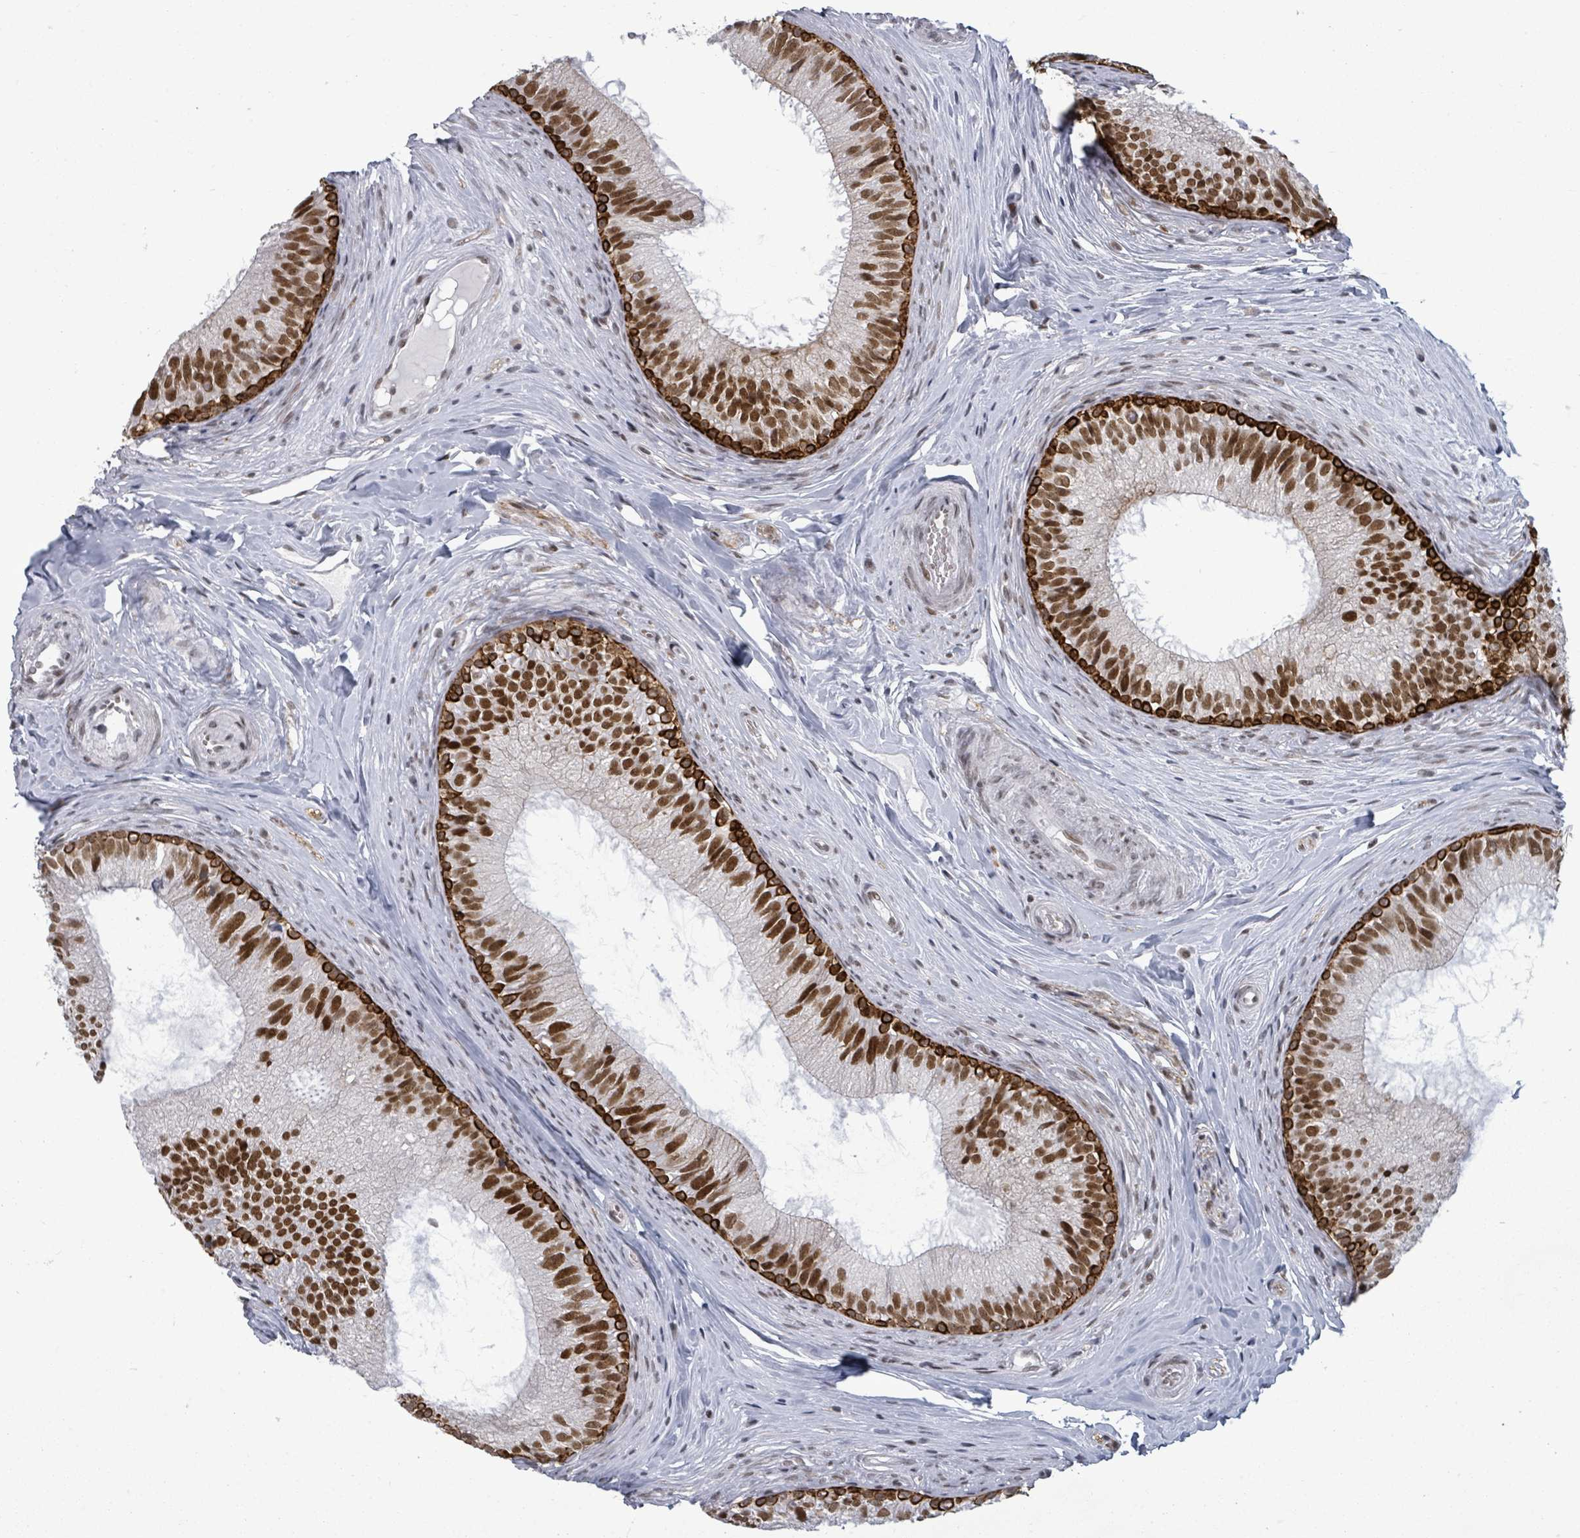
{"staining": {"intensity": "strong", "quantity": ">75%", "location": "cytoplasmic/membranous,nuclear"}, "tissue": "epididymis", "cell_type": "Glandular cells", "image_type": "normal", "snomed": [{"axis": "morphology", "description": "Normal tissue, NOS"}, {"axis": "topography", "description": "Epididymis"}], "caption": "Protein expression analysis of benign human epididymis reveals strong cytoplasmic/membranous,nuclear expression in approximately >75% of glandular cells. The staining was performed using DAB to visualize the protein expression in brown, while the nuclei were stained in blue with hematoxylin (Magnification: 20x).", "gene": "BIVM", "patient": {"sex": "male", "age": 34}}